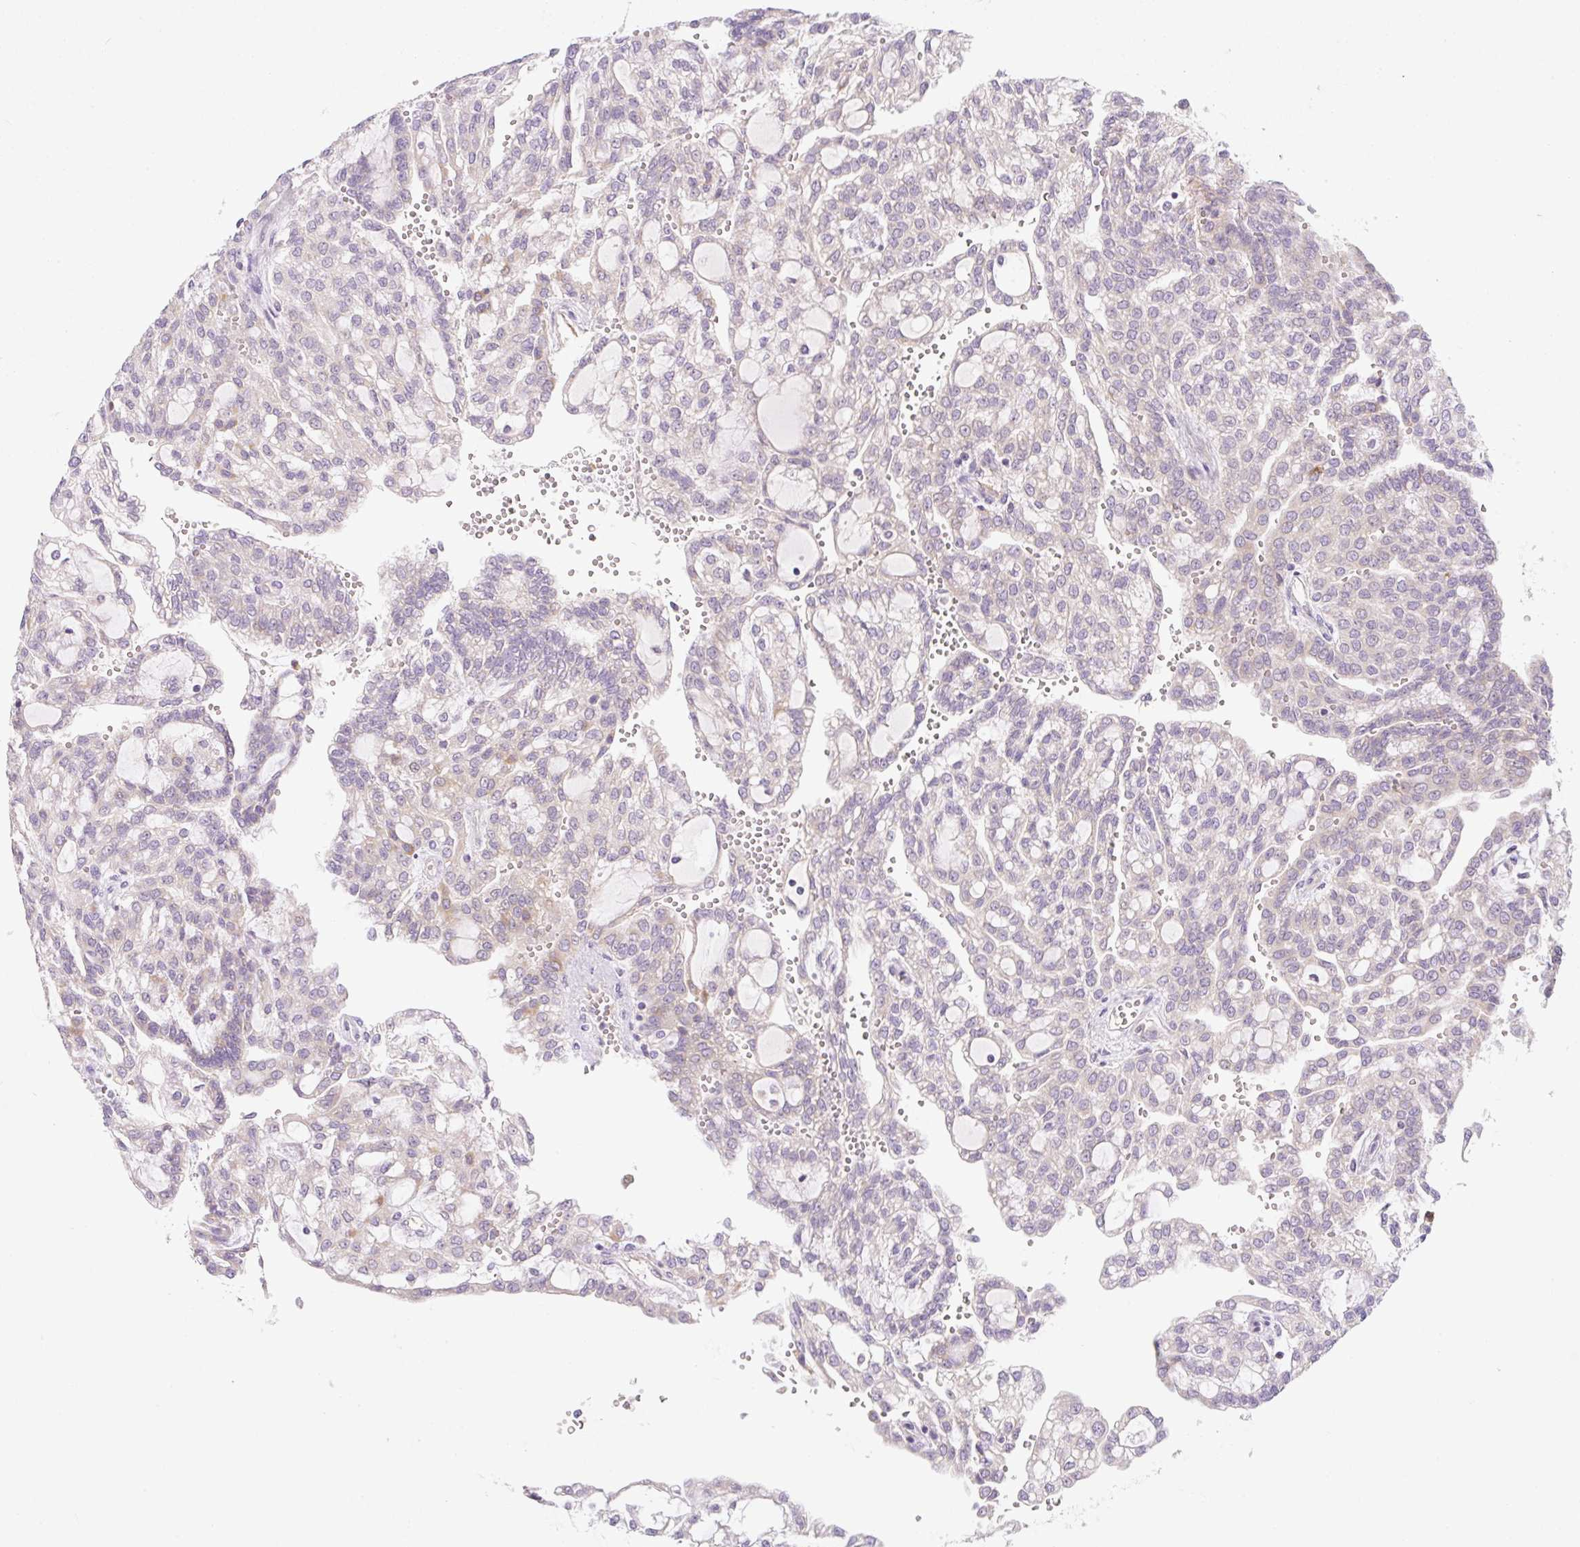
{"staining": {"intensity": "negative", "quantity": "none", "location": "none"}, "tissue": "renal cancer", "cell_type": "Tumor cells", "image_type": "cancer", "snomed": [{"axis": "morphology", "description": "Adenocarcinoma, NOS"}, {"axis": "topography", "description": "Kidney"}], "caption": "An image of renal cancer (adenocarcinoma) stained for a protein displays no brown staining in tumor cells.", "gene": "OMA1", "patient": {"sex": "male", "age": 63}}